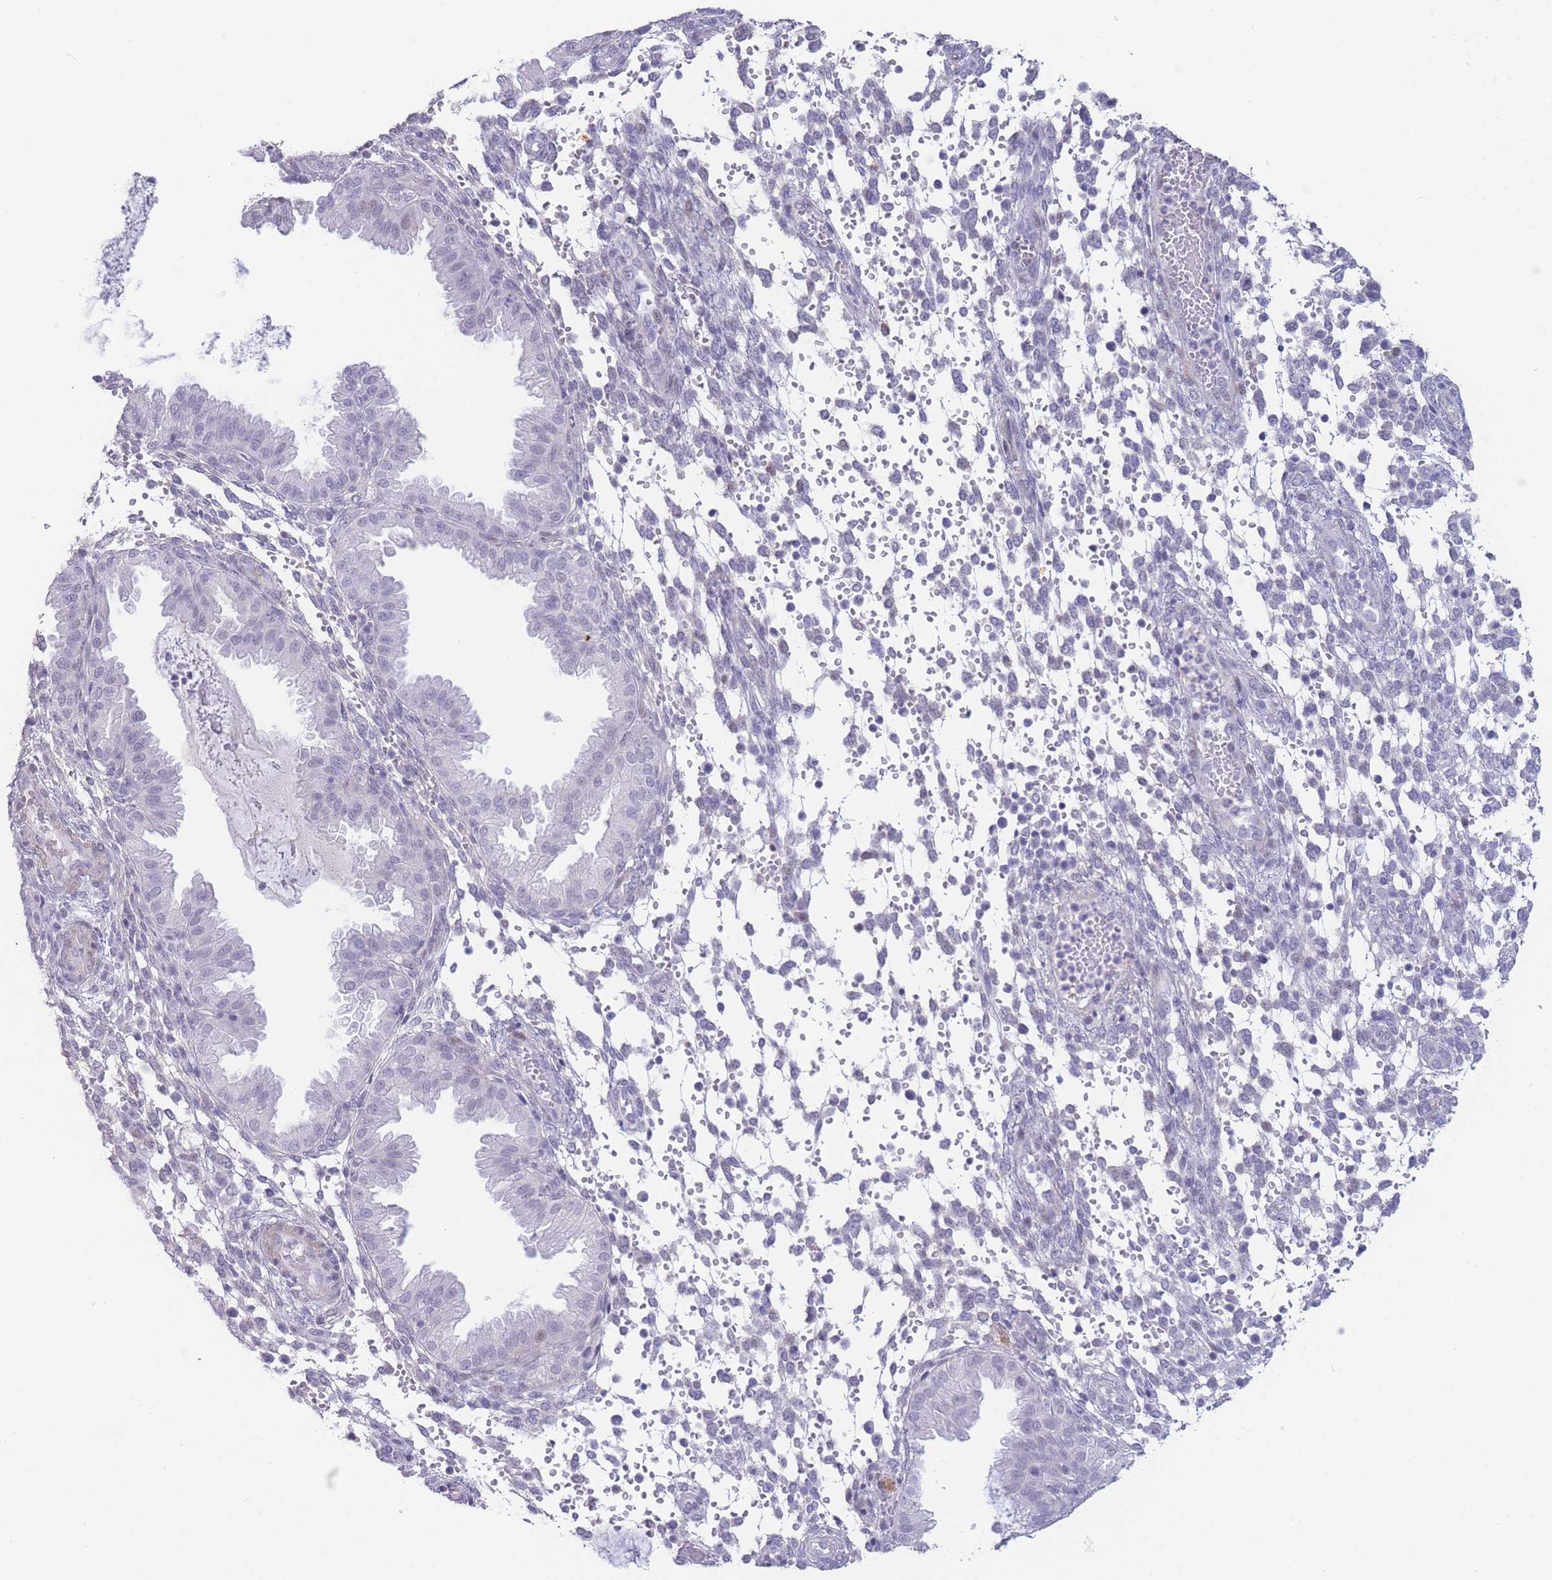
{"staining": {"intensity": "negative", "quantity": "none", "location": "none"}, "tissue": "endometrium", "cell_type": "Cells in endometrial stroma", "image_type": "normal", "snomed": [{"axis": "morphology", "description": "Normal tissue, NOS"}, {"axis": "topography", "description": "Endometrium"}], "caption": "This micrograph is of unremarkable endometrium stained with immunohistochemistry (IHC) to label a protein in brown with the nuclei are counter-stained blue. There is no positivity in cells in endometrial stroma. (DAB (3,3'-diaminobenzidine) immunohistochemistry (IHC), high magnification).", "gene": "ASAP3", "patient": {"sex": "female", "age": 33}}